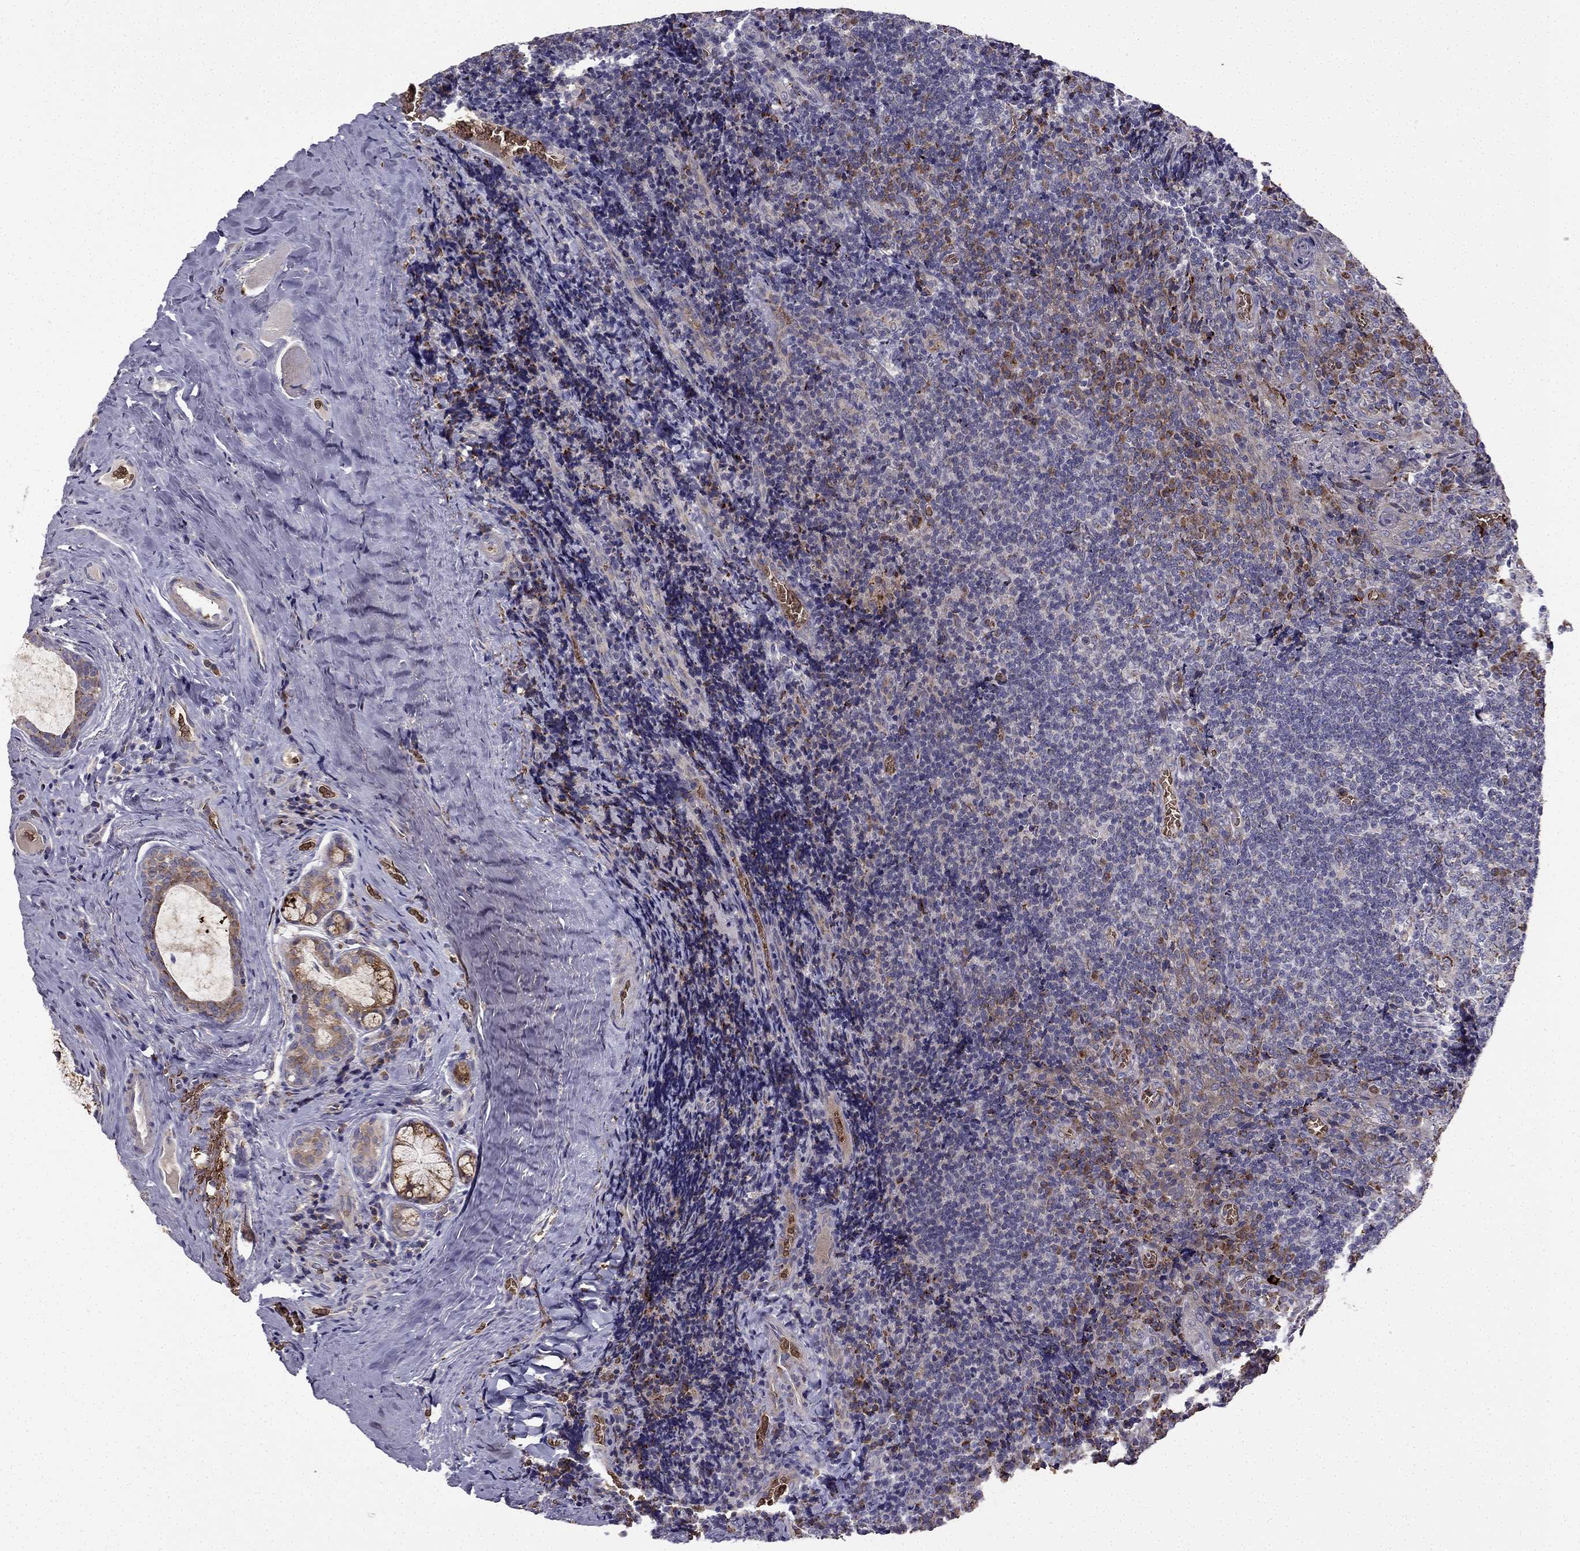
{"staining": {"intensity": "moderate", "quantity": "<25%", "location": "cytoplasmic/membranous"}, "tissue": "tonsil", "cell_type": "Germinal center cells", "image_type": "normal", "snomed": [{"axis": "morphology", "description": "Normal tissue, NOS"}, {"axis": "morphology", "description": "Inflammation, NOS"}, {"axis": "topography", "description": "Tonsil"}], "caption": "Tonsil stained with immunohistochemistry (IHC) reveals moderate cytoplasmic/membranous expression in approximately <25% of germinal center cells.", "gene": "B4GALT7", "patient": {"sex": "female", "age": 31}}